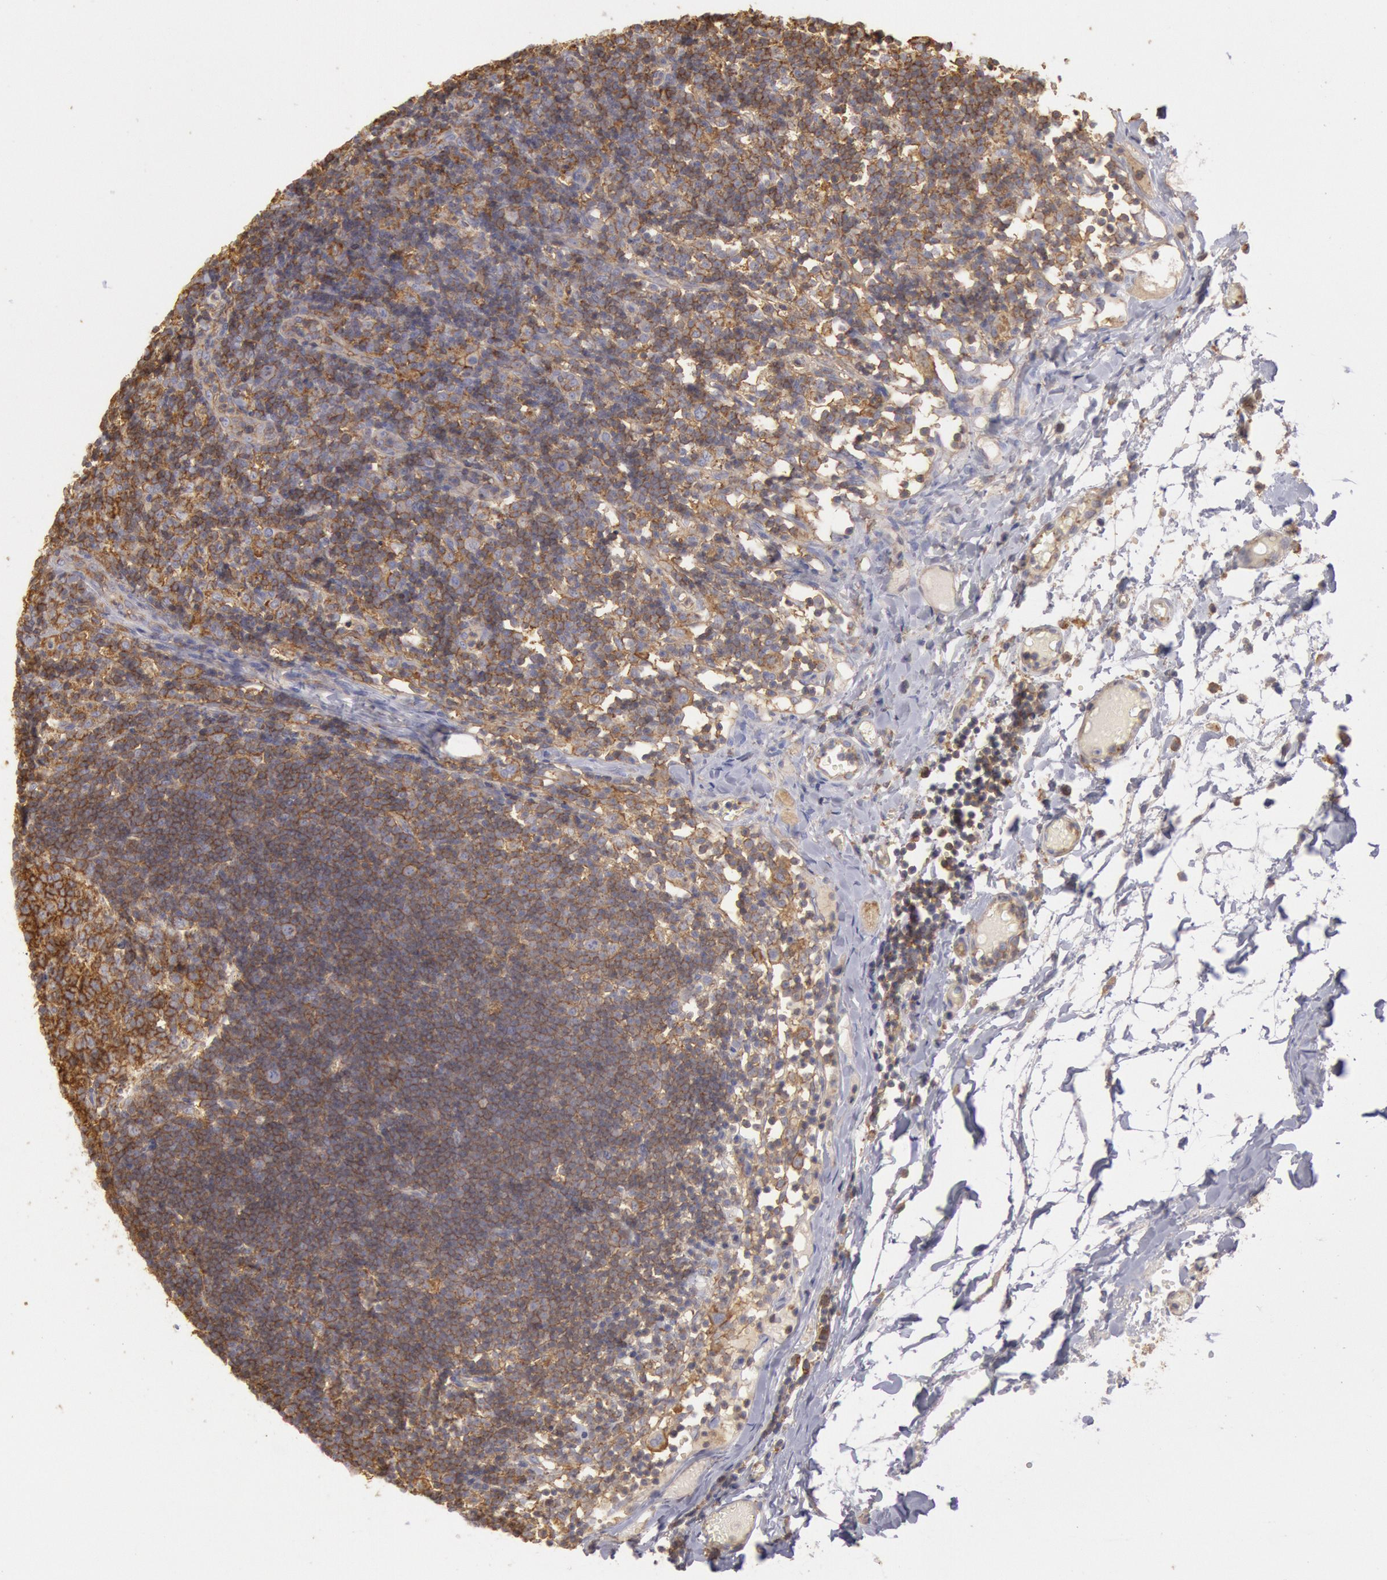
{"staining": {"intensity": "strong", "quantity": ">75%", "location": "cytoplasmic/membranous"}, "tissue": "lymph node", "cell_type": "Germinal center cells", "image_type": "normal", "snomed": [{"axis": "morphology", "description": "Normal tissue, NOS"}, {"axis": "morphology", "description": "Inflammation, NOS"}, {"axis": "topography", "description": "Lymph node"}, {"axis": "topography", "description": "Salivary gland"}], "caption": "A photomicrograph of human lymph node stained for a protein exhibits strong cytoplasmic/membranous brown staining in germinal center cells.", "gene": "SNAP23", "patient": {"sex": "male", "age": 3}}